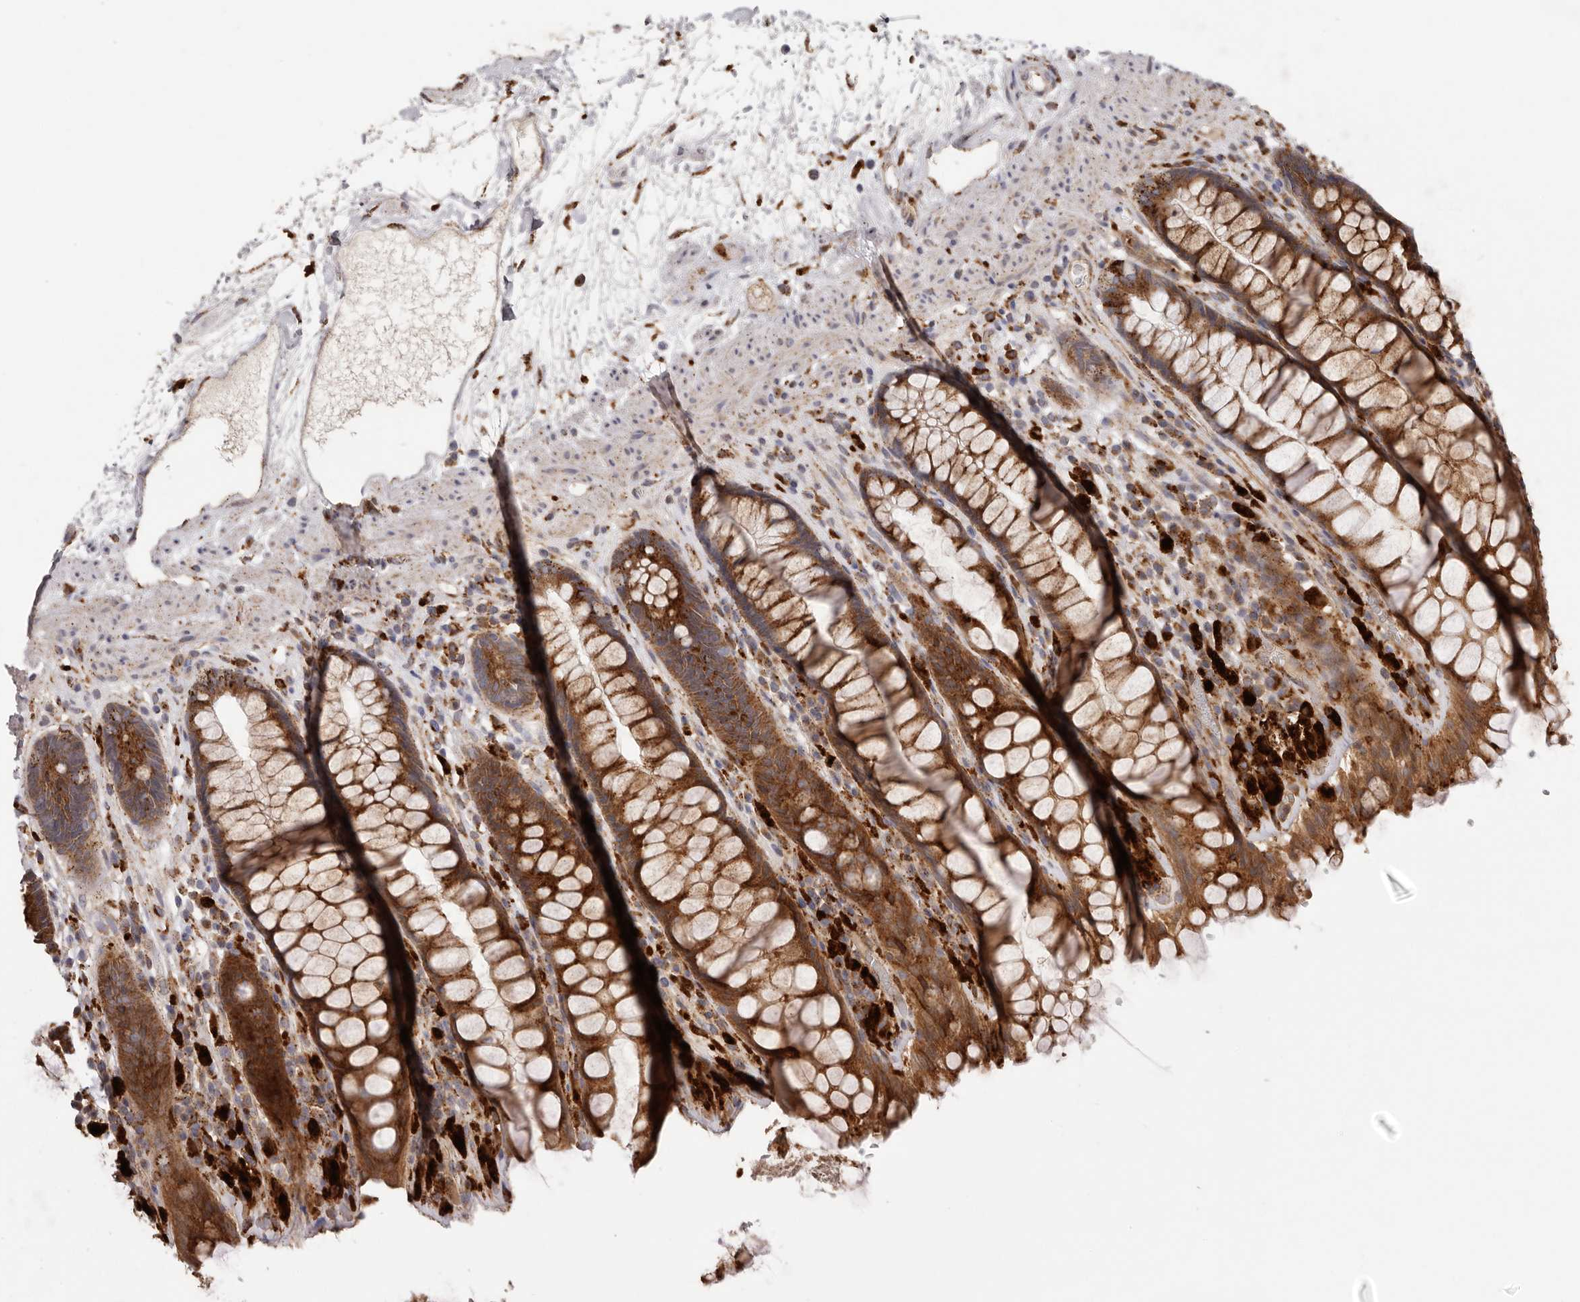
{"staining": {"intensity": "strong", "quantity": ">75%", "location": "cytoplasmic/membranous"}, "tissue": "rectum", "cell_type": "Glandular cells", "image_type": "normal", "snomed": [{"axis": "morphology", "description": "Normal tissue, NOS"}, {"axis": "topography", "description": "Rectum"}], "caption": "The immunohistochemical stain highlights strong cytoplasmic/membranous expression in glandular cells of normal rectum. (Brightfield microscopy of DAB IHC at high magnification).", "gene": "GRN", "patient": {"sex": "male", "age": 64}}